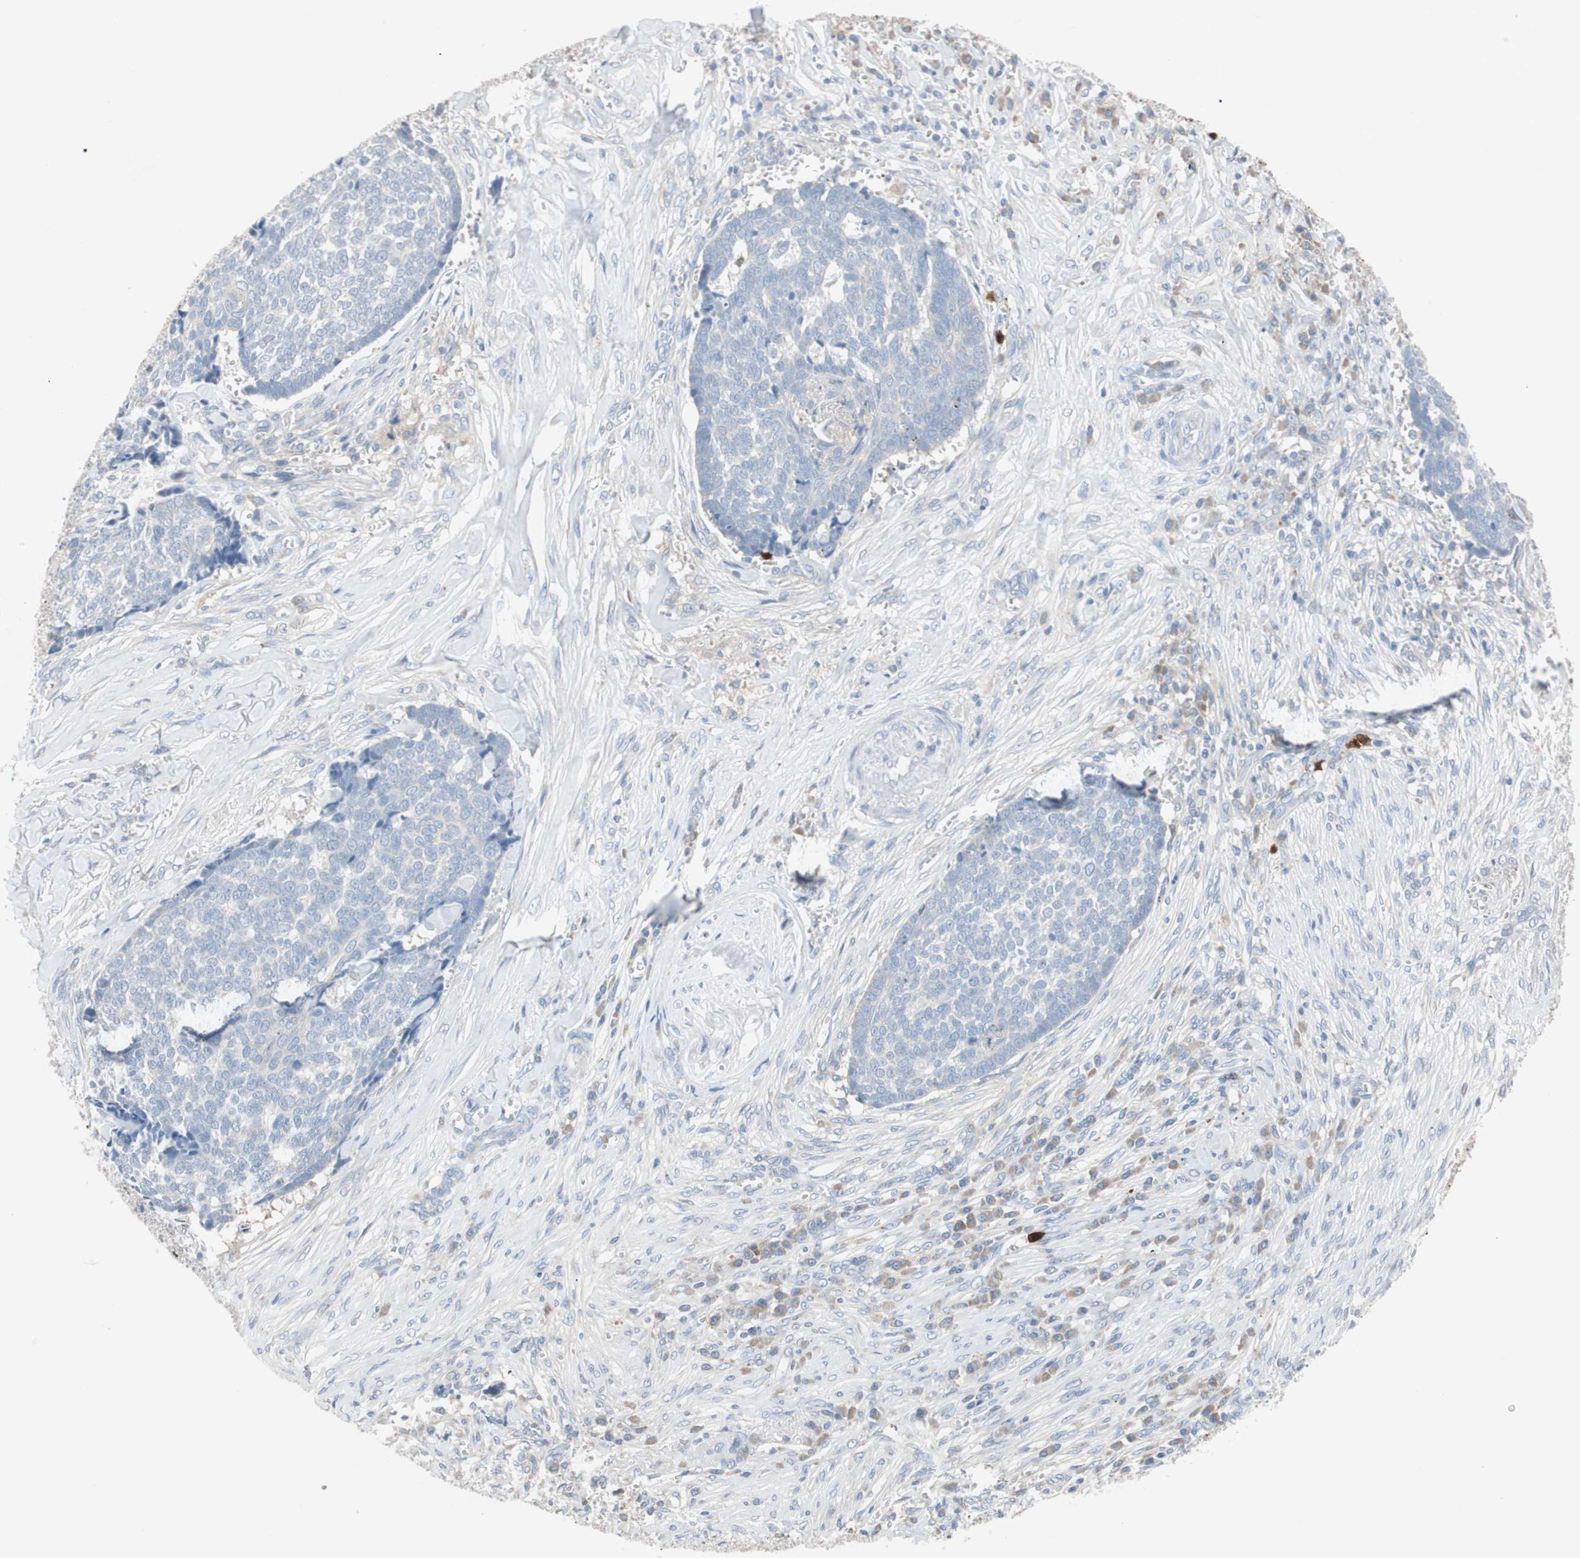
{"staining": {"intensity": "negative", "quantity": "none", "location": "none"}, "tissue": "skin cancer", "cell_type": "Tumor cells", "image_type": "cancer", "snomed": [{"axis": "morphology", "description": "Basal cell carcinoma"}, {"axis": "topography", "description": "Skin"}], "caption": "Tumor cells are negative for brown protein staining in skin cancer.", "gene": "CLEC4D", "patient": {"sex": "male", "age": 84}}